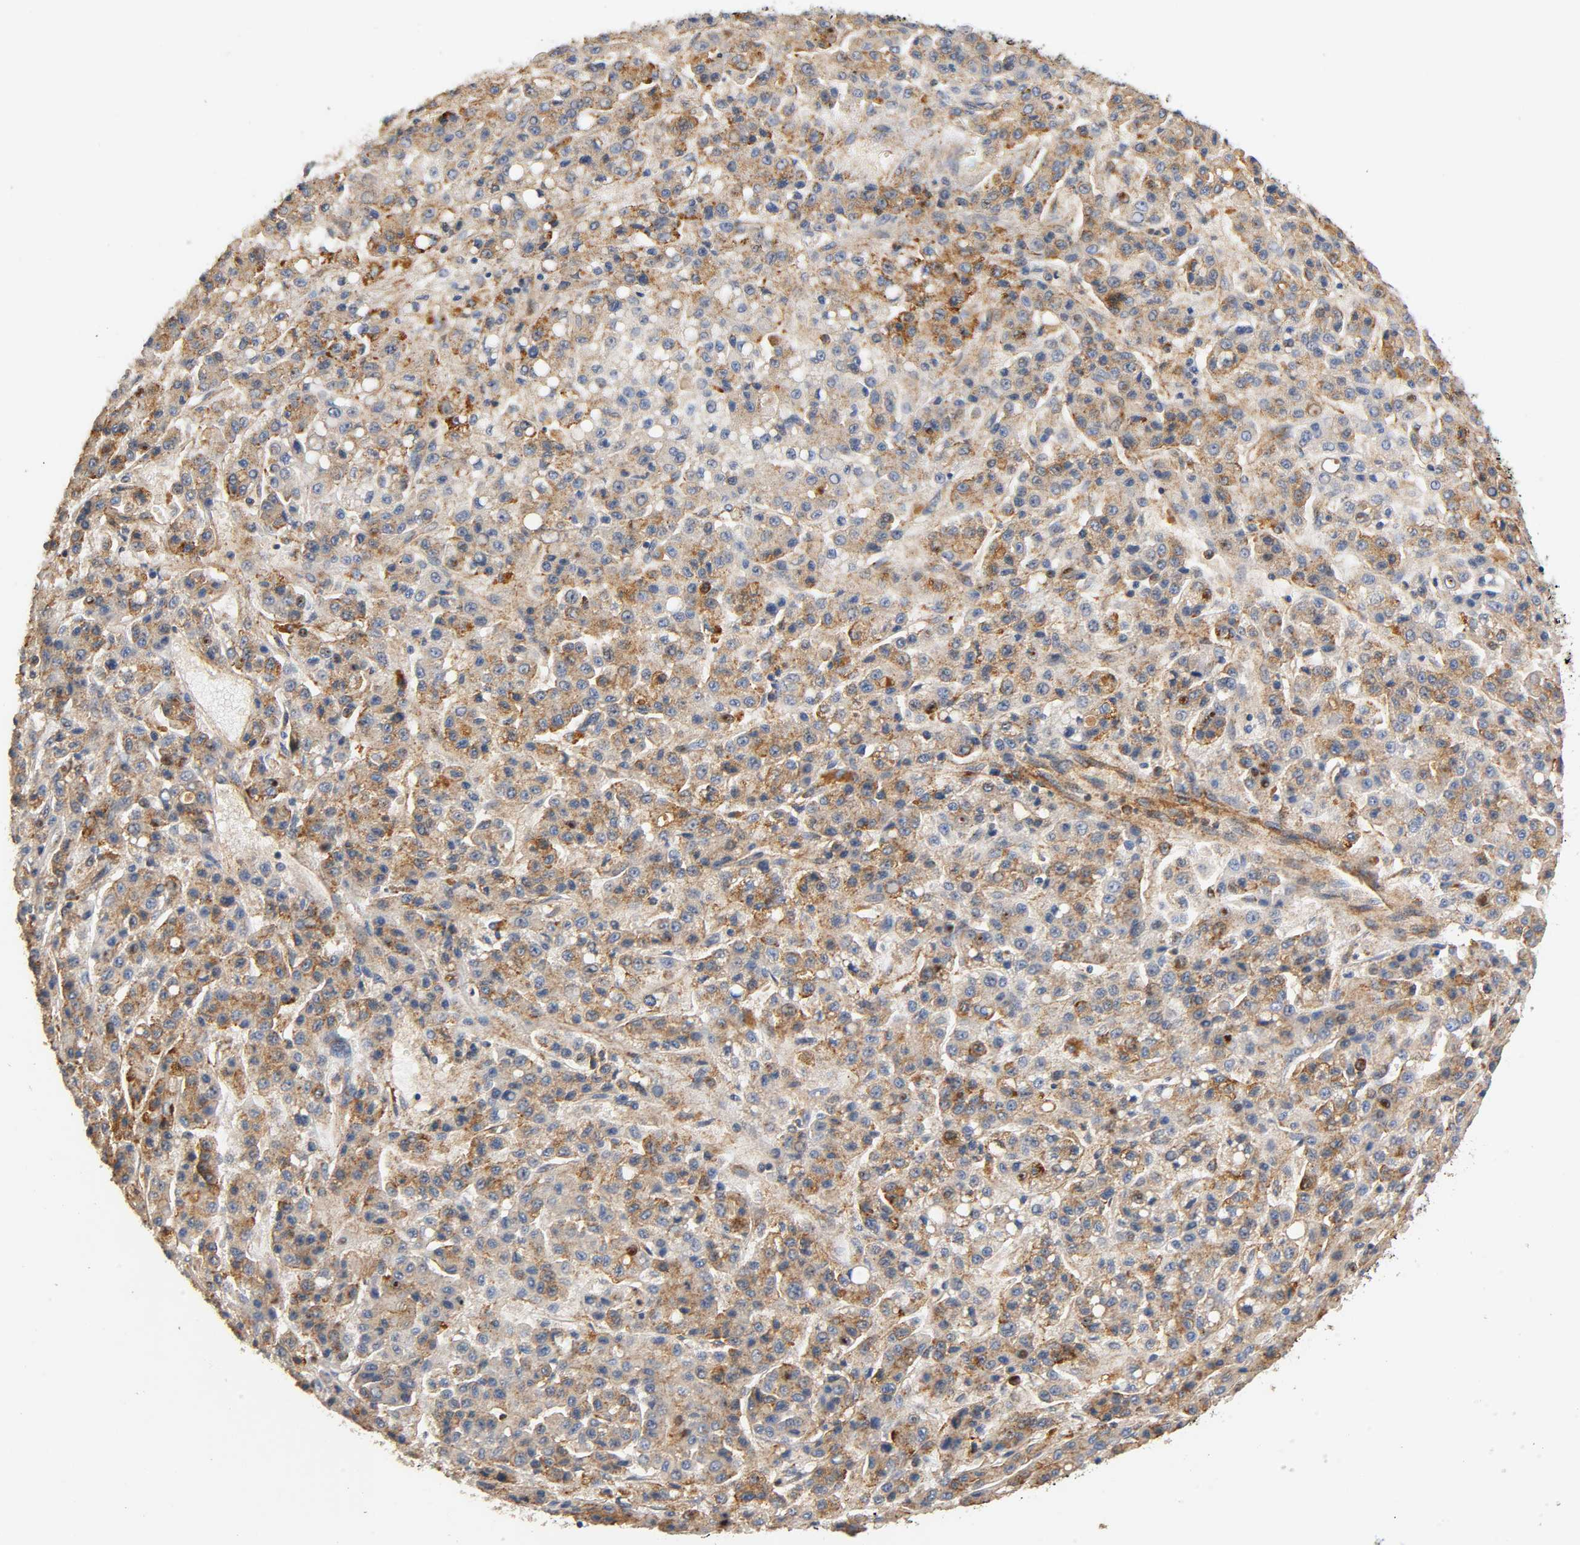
{"staining": {"intensity": "moderate", "quantity": ">75%", "location": "cytoplasmic/membranous"}, "tissue": "liver cancer", "cell_type": "Tumor cells", "image_type": "cancer", "snomed": [{"axis": "morphology", "description": "Carcinoma, Hepatocellular, NOS"}, {"axis": "topography", "description": "Liver"}], "caption": "Protein staining by IHC demonstrates moderate cytoplasmic/membranous positivity in approximately >75% of tumor cells in liver hepatocellular carcinoma.", "gene": "IFITM3", "patient": {"sex": "male", "age": 70}}